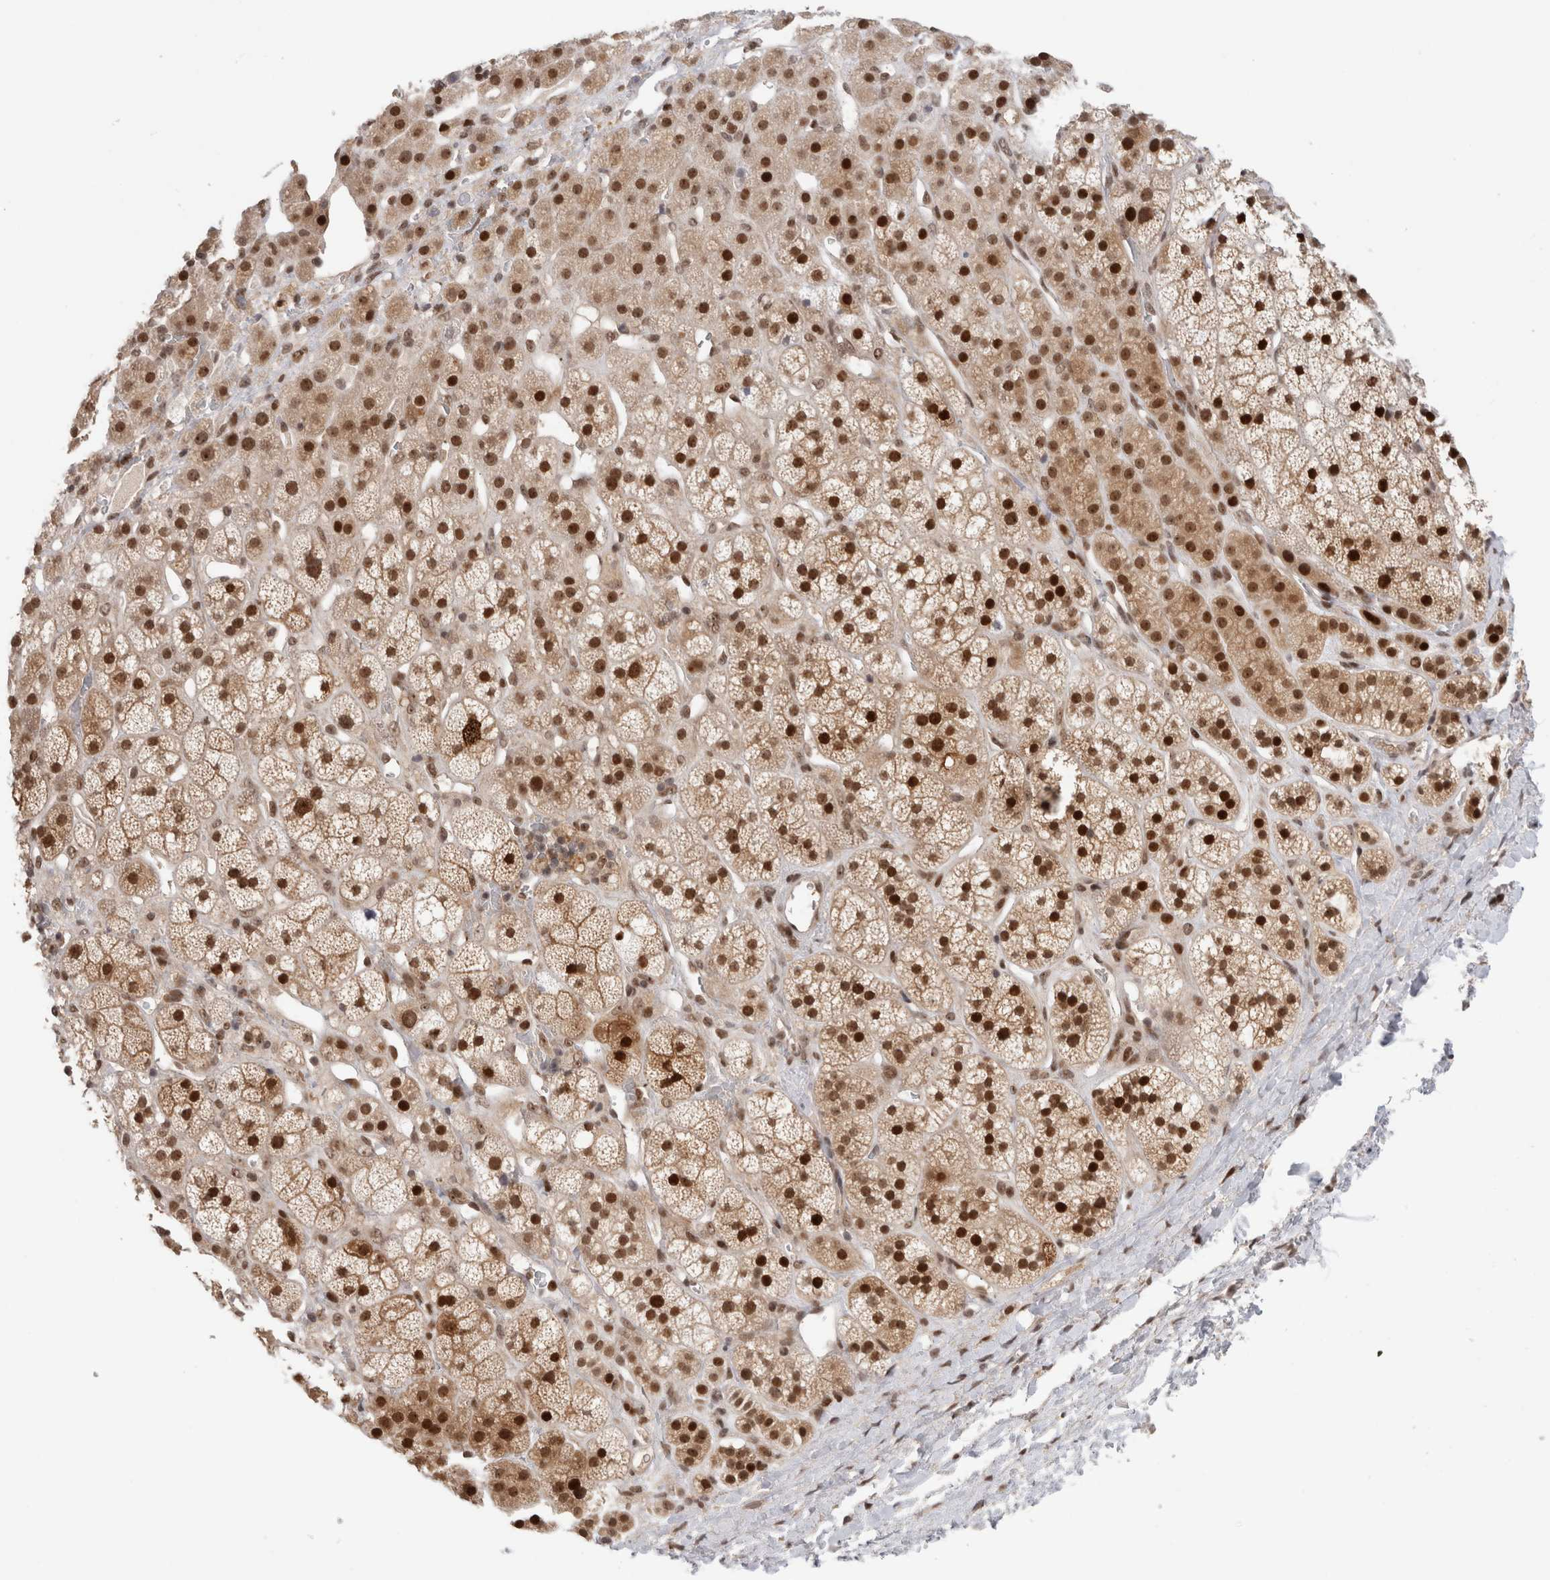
{"staining": {"intensity": "strong", "quantity": "25%-75%", "location": "cytoplasmic/membranous,nuclear"}, "tissue": "adrenal gland", "cell_type": "Glandular cells", "image_type": "normal", "snomed": [{"axis": "morphology", "description": "Normal tissue, NOS"}, {"axis": "topography", "description": "Adrenal gland"}], "caption": "This micrograph displays IHC staining of unremarkable adrenal gland, with high strong cytoplasmic/membranous,nuclear positivity in approximately 25%-75% of glandular cells.", "gene": "ZNF521", "patient": {"sex": "male", "age": 56}}